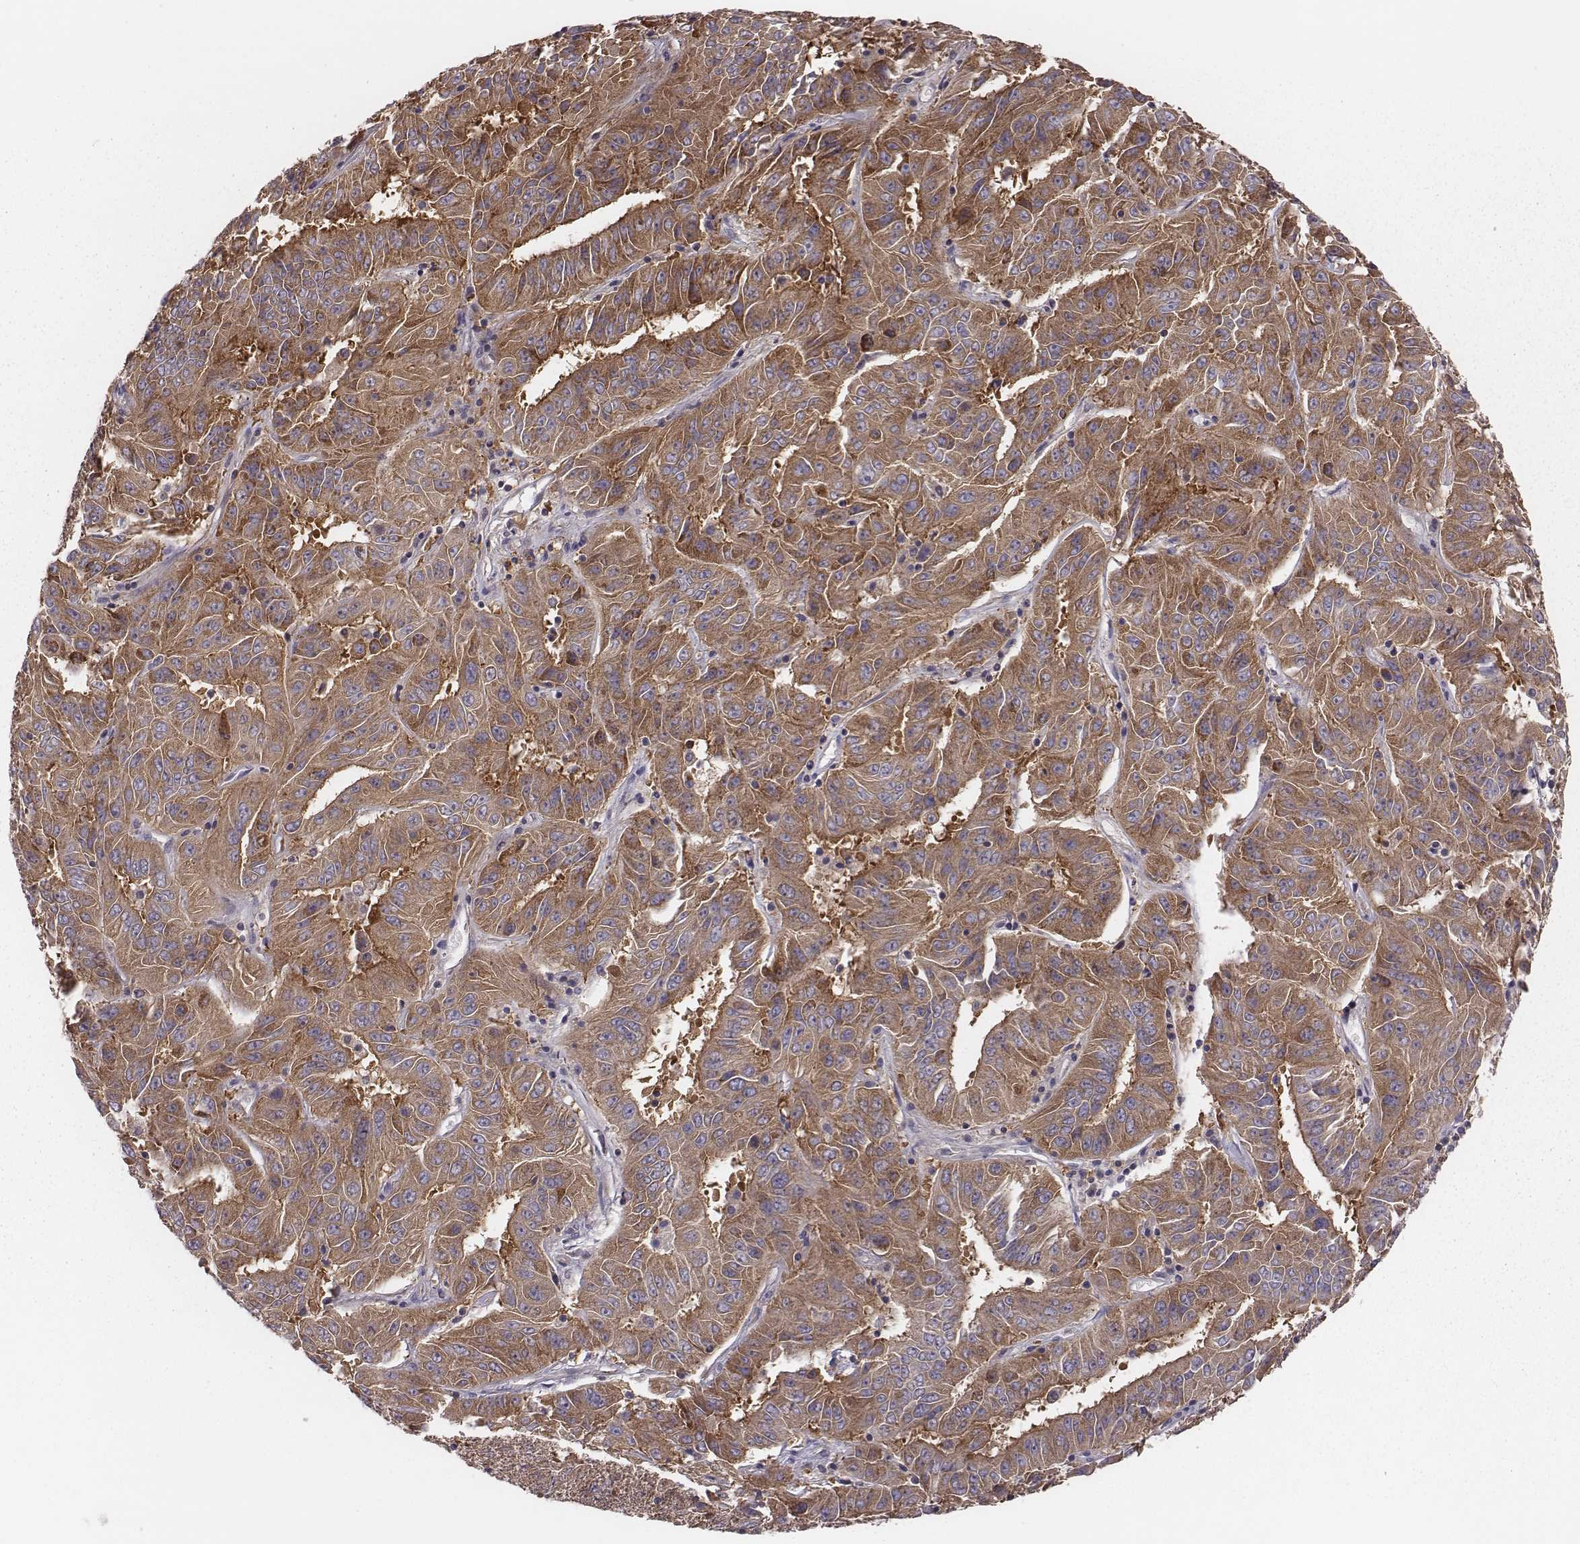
{"staining": {"intensity": "moderate", "quantity": ">75%", "location": "cytoplasmic/membranous"}, "tissue": "pancreatic cancer", "cell_type": "Tumor cells", "image_type": "cancer", "snomed": [{"axis": "morphology", "description": "Adenocarcinoma, NOS"}, {"axis": "topography", "description": "Pancreas"}], "caption": "This image demonstrates immunohistochemistry staining of human pancreatic cancer, with medium moderate cytoplasmic/membranous positivity in approximately >75% of tumor cells.", "gene": "CAD", "patient": {"sex": "male", "age": 63}}